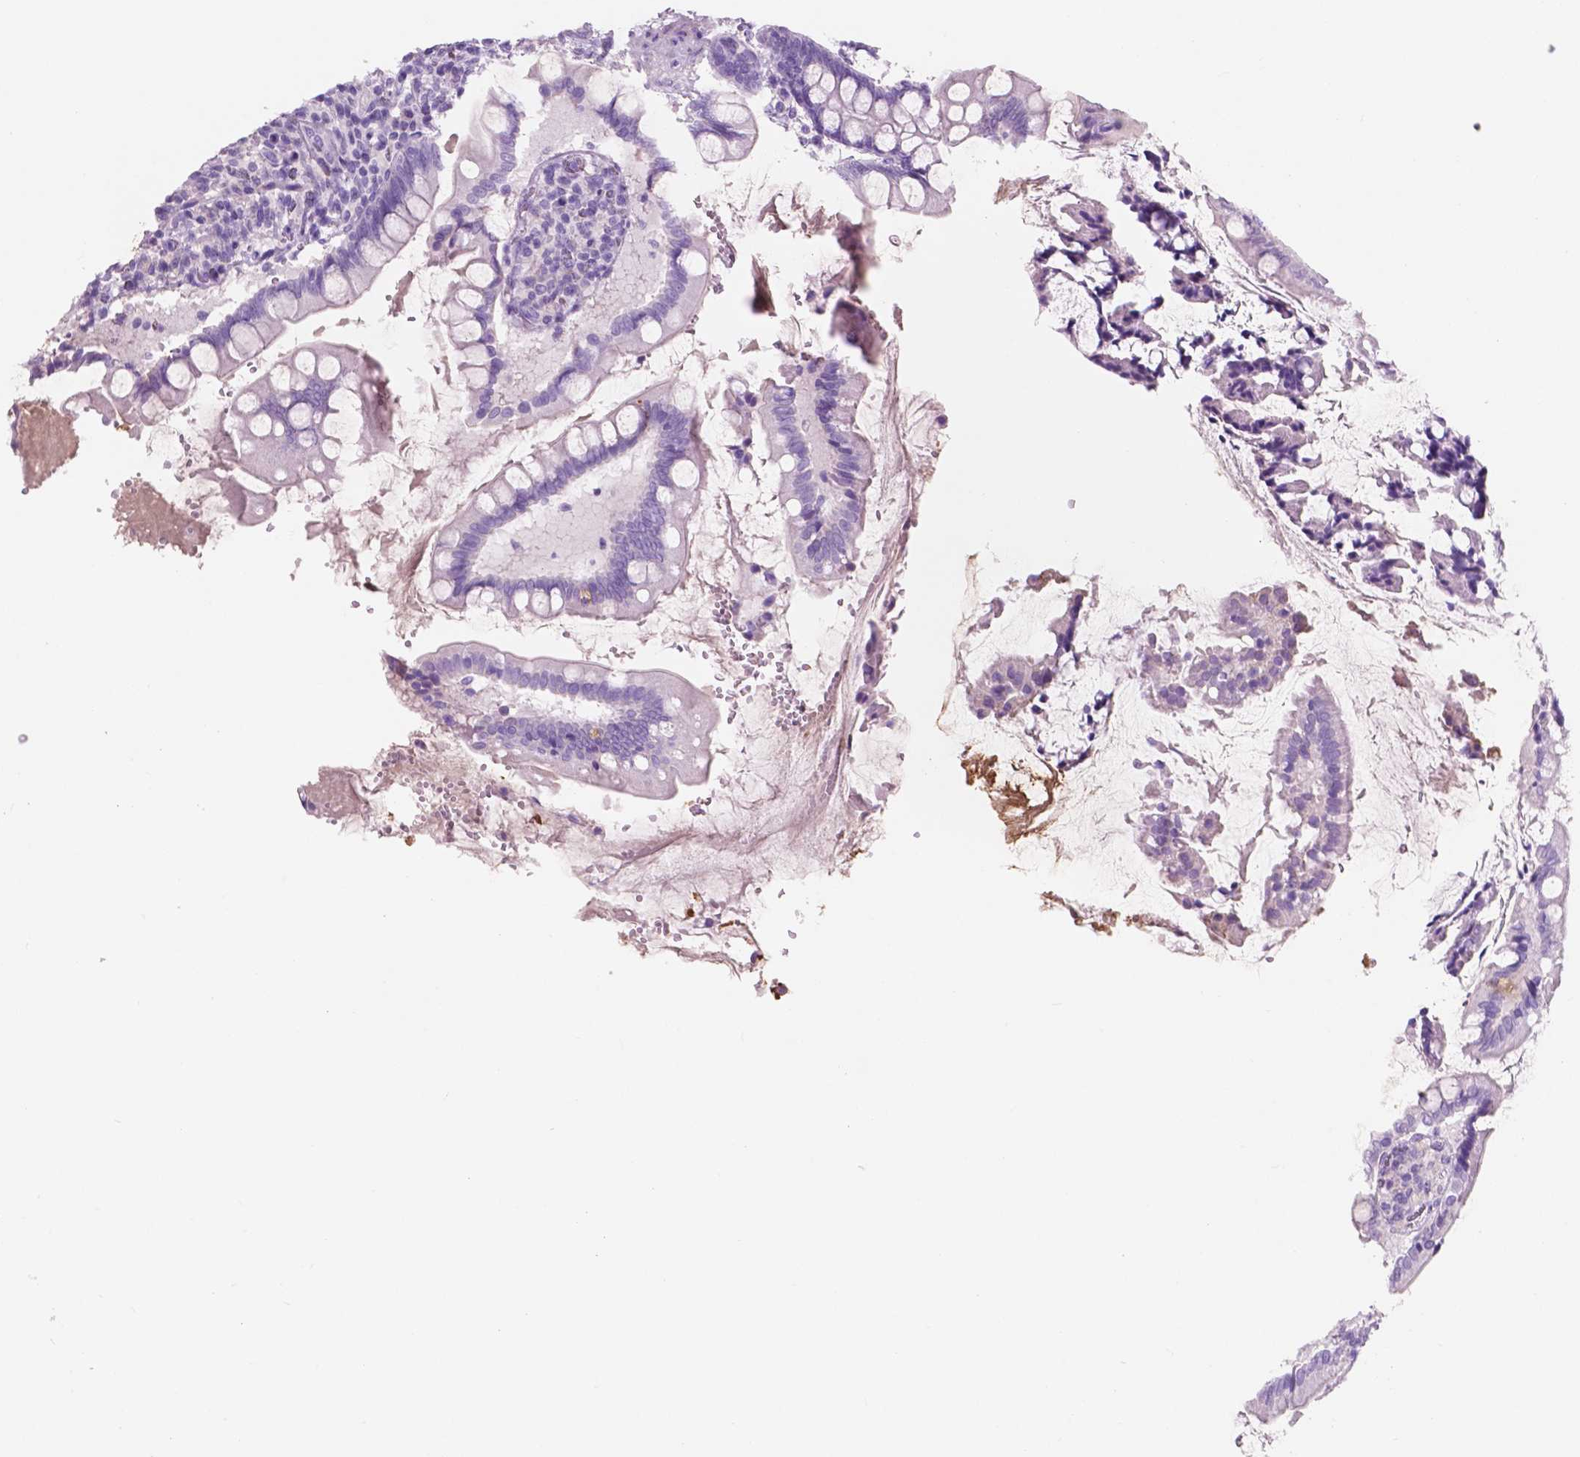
{"staining": {"intensity": "moderate", "quantity": "<25%", "location": "cytoplasmic/membranous"}, "tissue": "small intestine", "cell_type": "Glandular cells", "image_type": "normal", "snomed": [{"axis": "morphology", "description": "Normal tissue, NOS"}, {"axis": "topography", "description": "Small intestine"}], "caption": "Small intestine stained with immunohistochemistry (IHC) reveals moderate cytoplasmic/membranous staining in approximately <25% of glandular cells. (brown staining indicates protein expression, while blue staining denotes nuclei).", "gene": "CUZD1", "patient": {"sex": "female", "age": 56}}